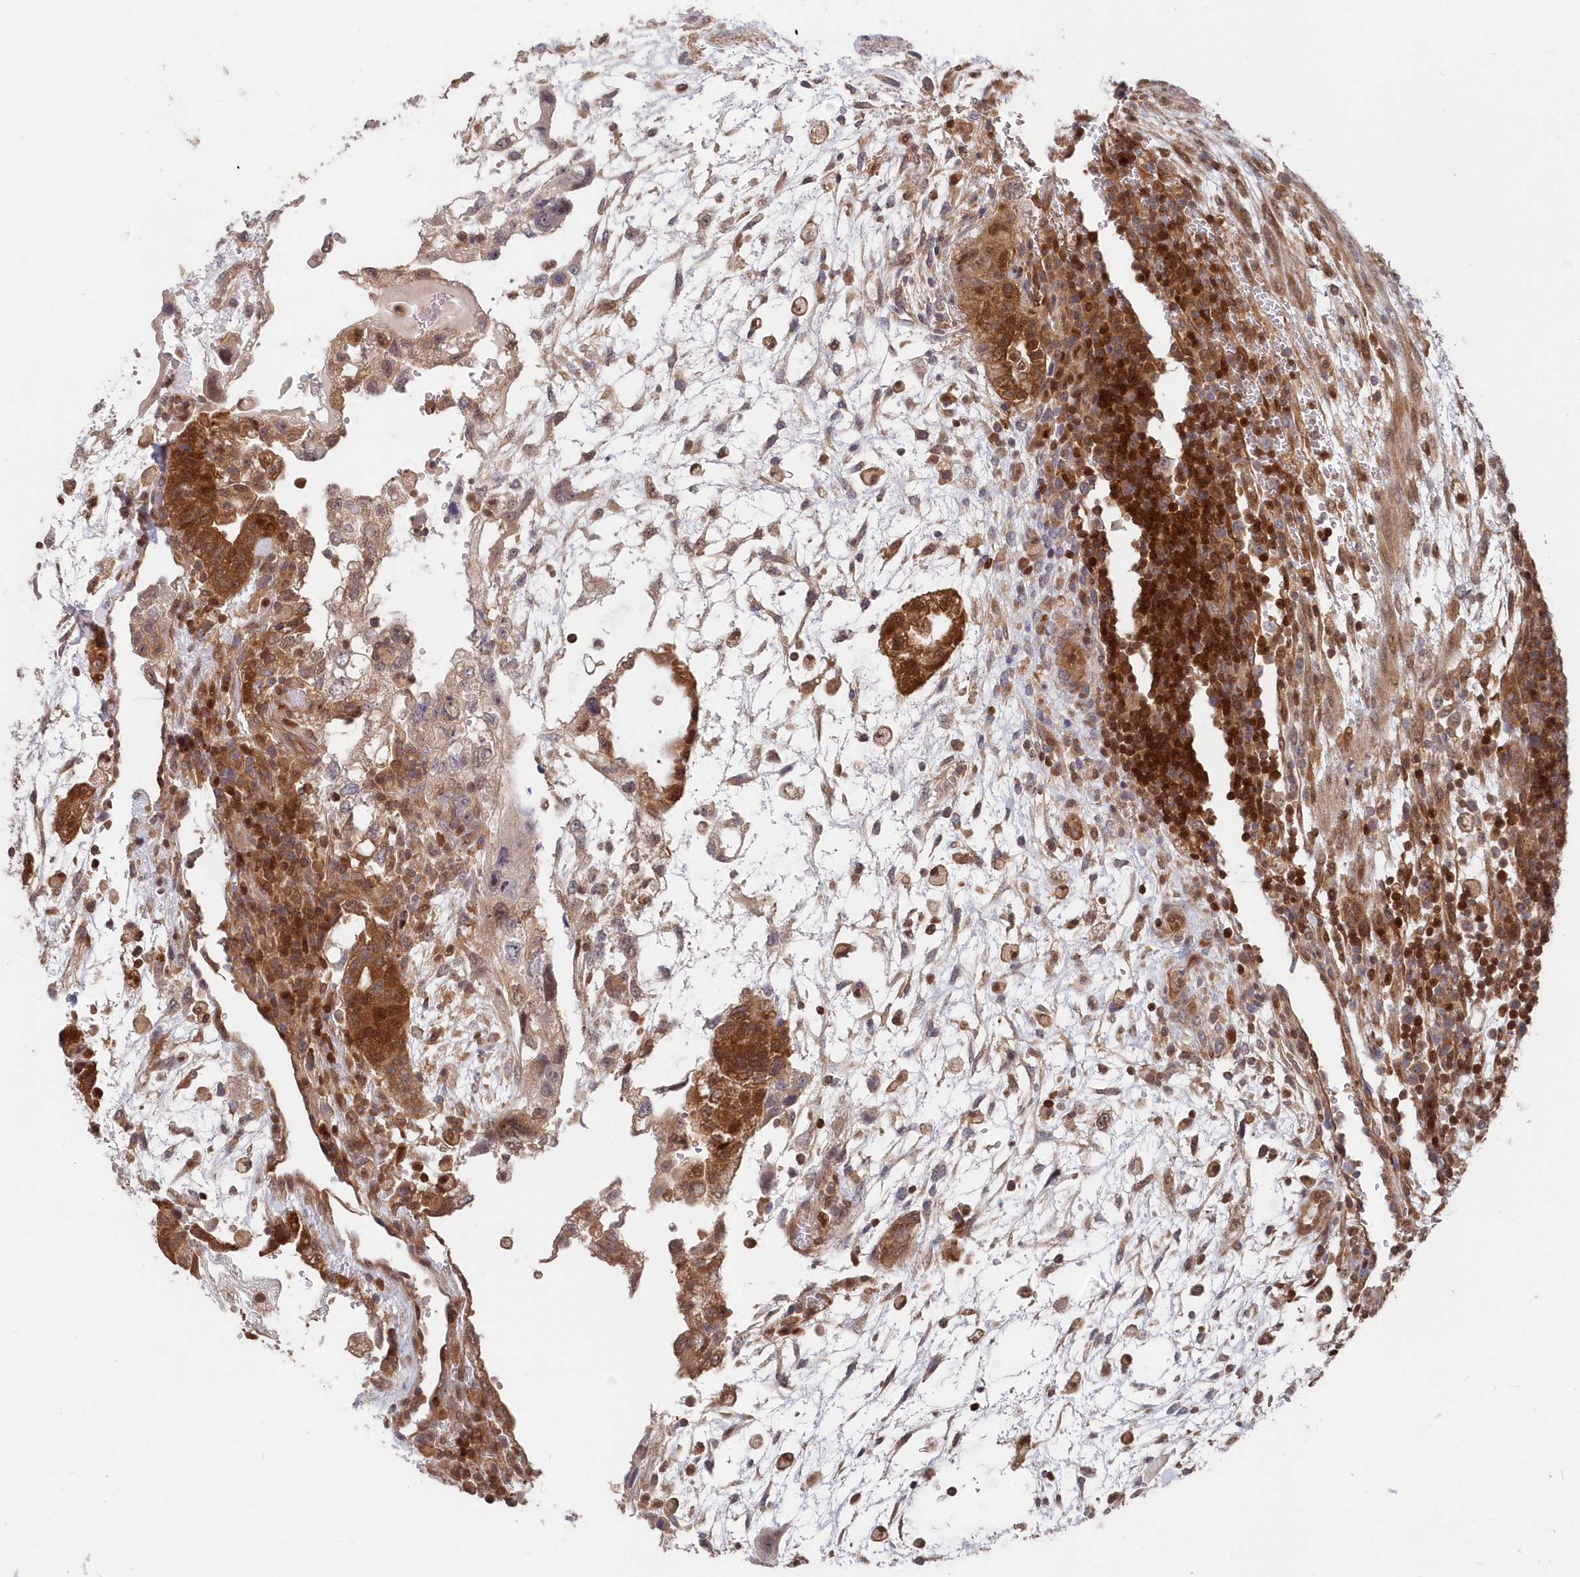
{"staining": {"intensity": "moderate", "quantity": ">75%", "location": "cytoplasmic/membranous"}, "tissue": "testis cancer", "cell_type": "Tumor cells", "image_type": "cancer", "snomed": [{"axis": "morphology", "description": "Carcinoma, Embryonal, NOS"}, {"axis": "topography", "description": "Testis"}], "caption": "Embryonal carcinoma (testis) stained for a protein (brown) reveals moderate cytoplasmic/membranous positive positivity in about >75% of tumor cells.", "gene": "ABHD14B", "patient": {"sex": "male", "age": 36}}